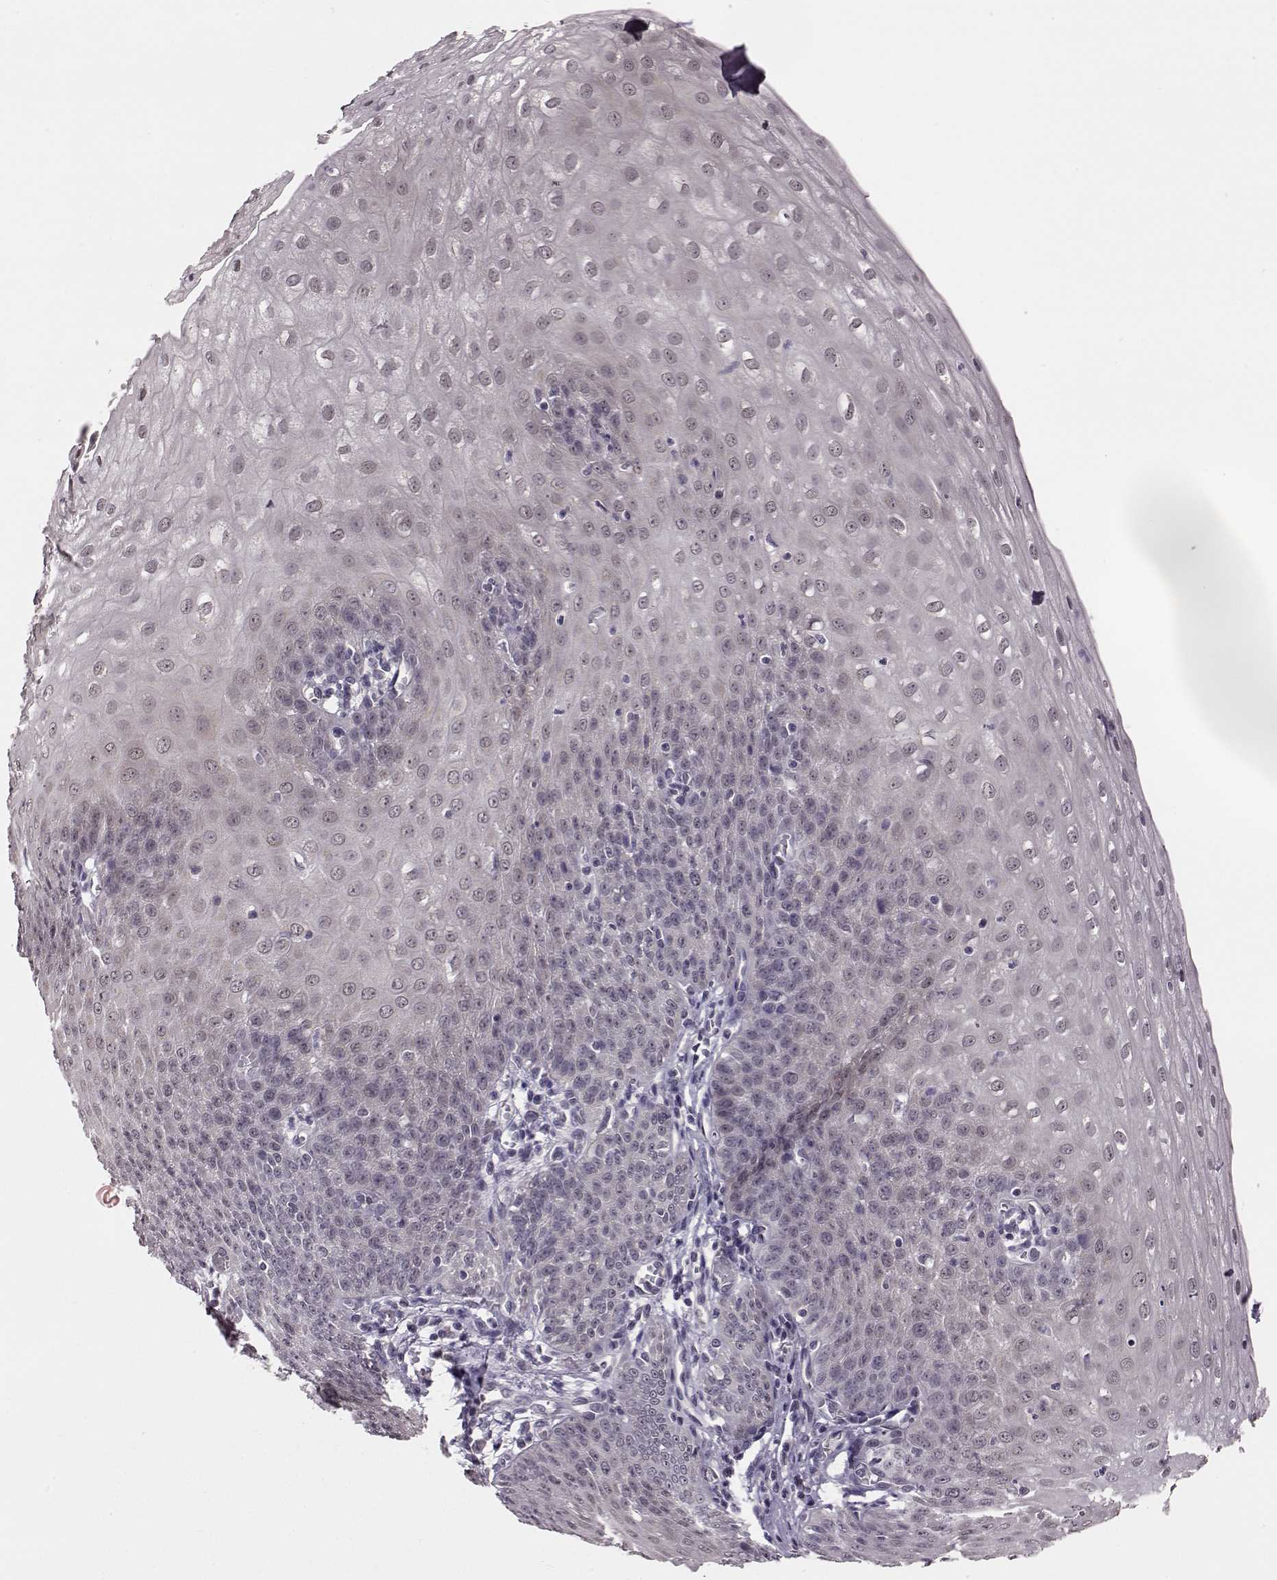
{"staining": {"intensity": "negative", "quantity": "none", "location": "none"}, "tissue": "esophagus", "cell_type": "Squamous epithelial cells", "image_type": "normal", "snomed": [{"axis": "morphology", "description": "Normal tissue, NOS"}, {"axis": "topography", "description": "Esophagus"}], "caption": "This is an IHC micrograph of benign human esophagus. There is no positivity in squamous epithelial cells.", "gene": "C10orf62", "patient": {"sex": "male", "age": 71}}